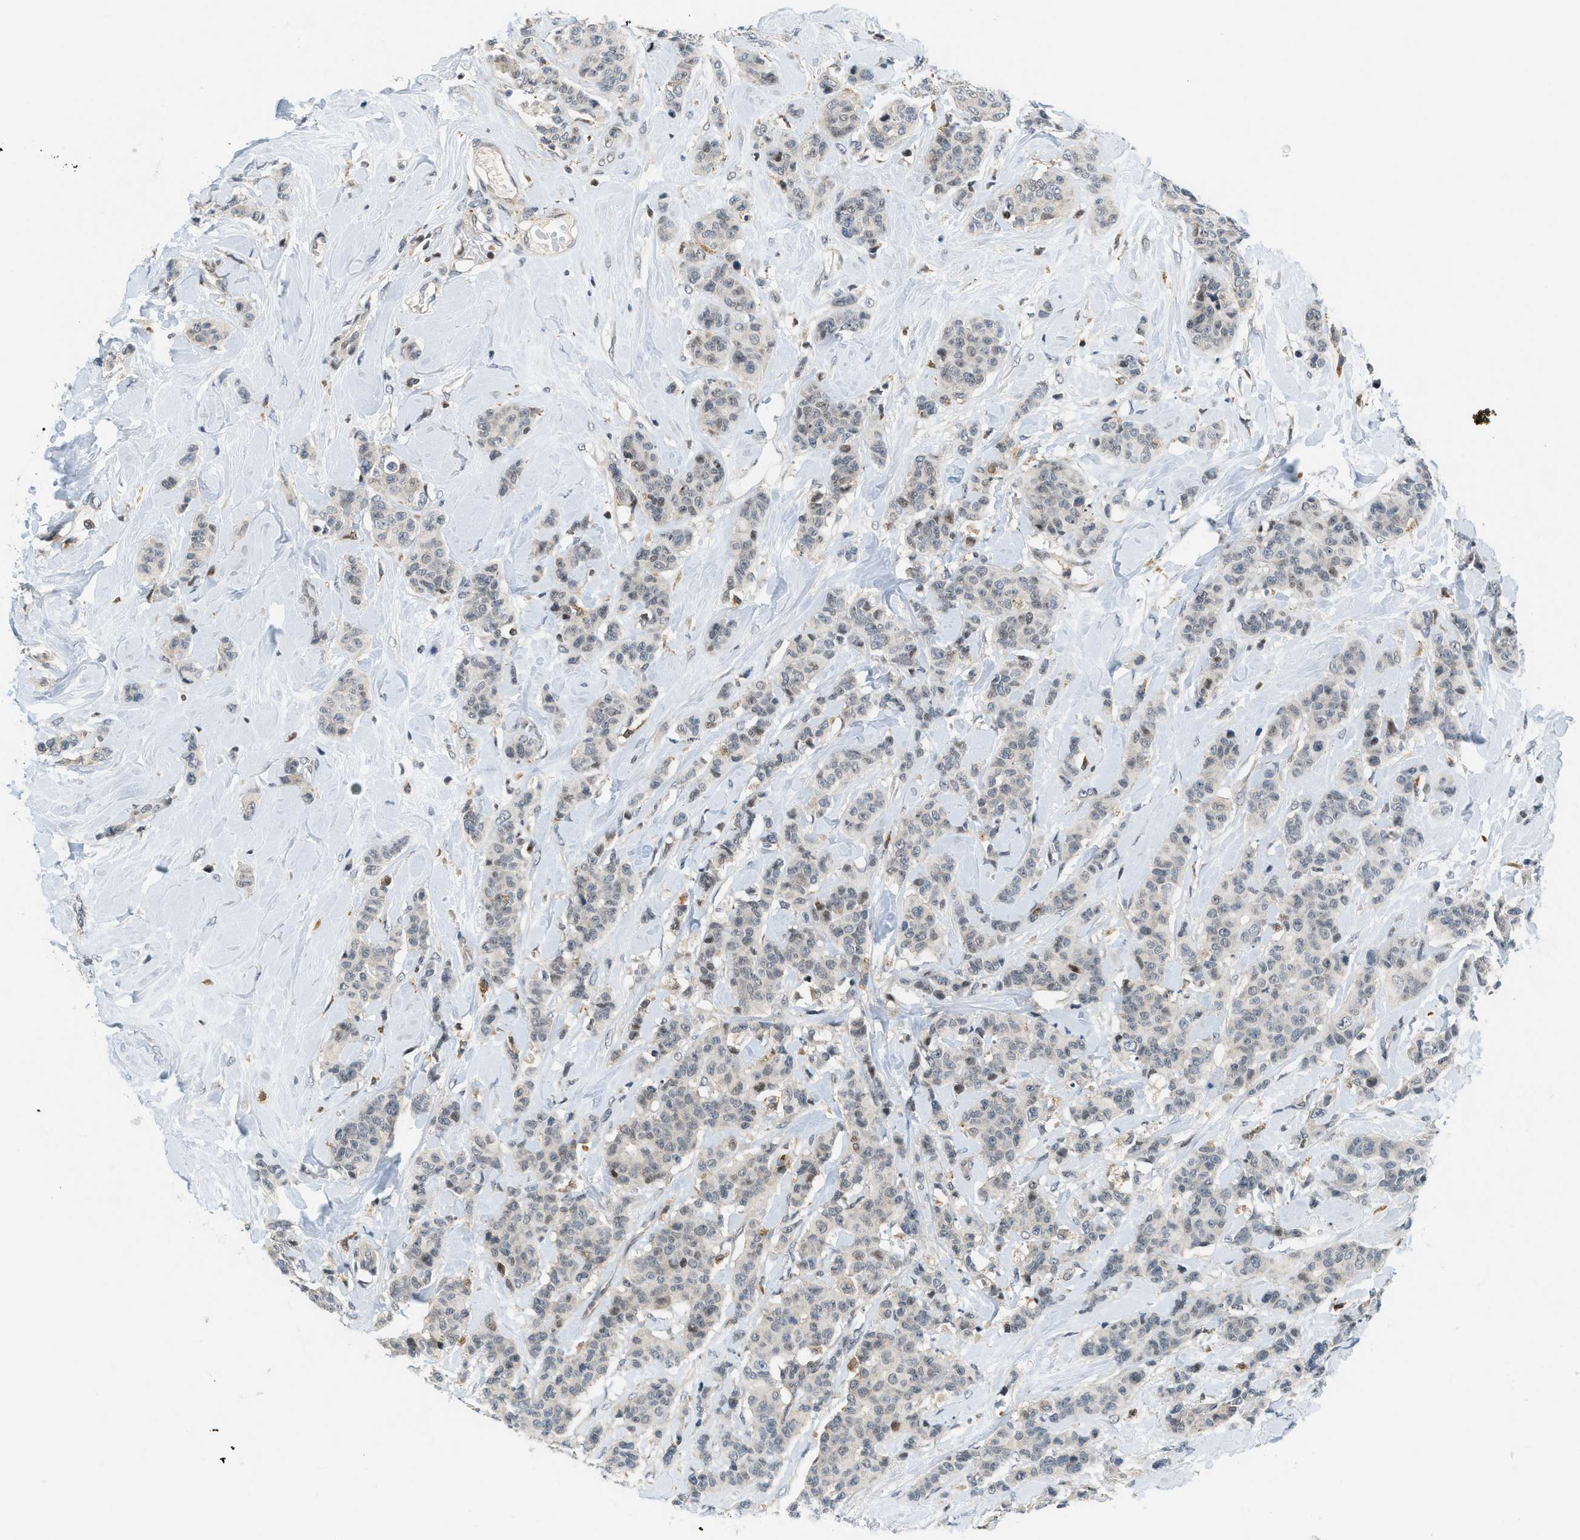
{"staining": {"intensity": "weak", "quantity": "<25%", "location": "nuclear"}, "tissue": "breast cancer", "cell_type": "Tumor cells", "image_type": "cancer", "snomed": [{"axis": "morphology", "description": "Normal tissue, NOS"}, {"axis": "morphology", "description": "Duct carcinoma"}, {"axis": "topography", "description": "Breast"}], "caption": "Tumor cells are negative for protein expression in human intraductal carcinoma (breast).", "gene": "ING1", "patient": {"sex": "female", "age": 40}}